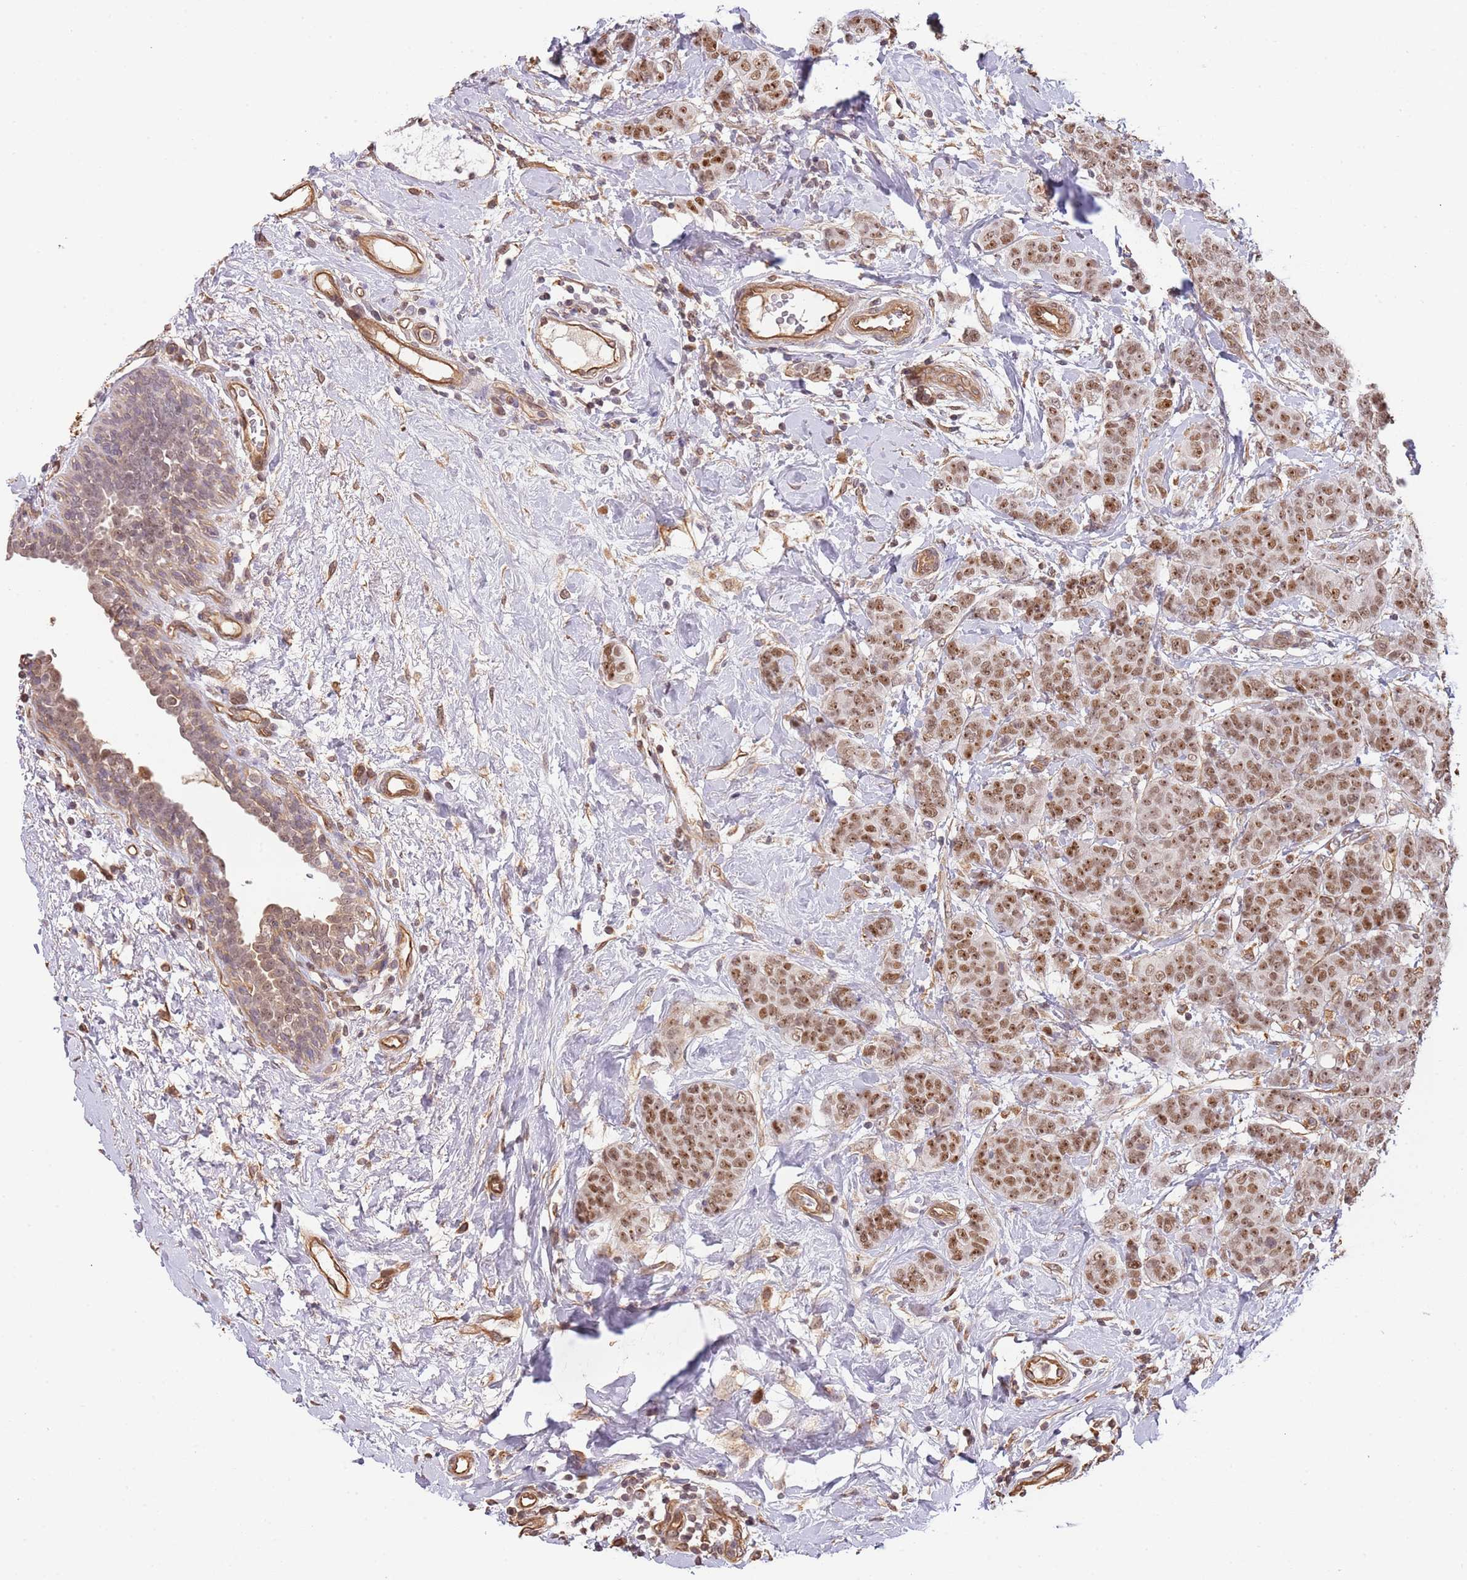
{"staining": {"intensity": "moderate", "quantity": ">75%", "location": "nuclear"}, "tissue": "breast cancer", "cell_type": "Tumor cells", "image_type": "cancer", "snomed": [{"axis": "morphology", "description": "Duct carcinoma"}, {"axis": "topography", "description": "Breast"}], "caption": "A brown stain highlights moderate nuclear positivity of a protein in intraductal carcinoma (breast) tumor cells. (brown staining indicates protein expression, while blue staining denotes nuclei).", "gene": "SURF2", "patient": {"sex": "female", "age": 40}}